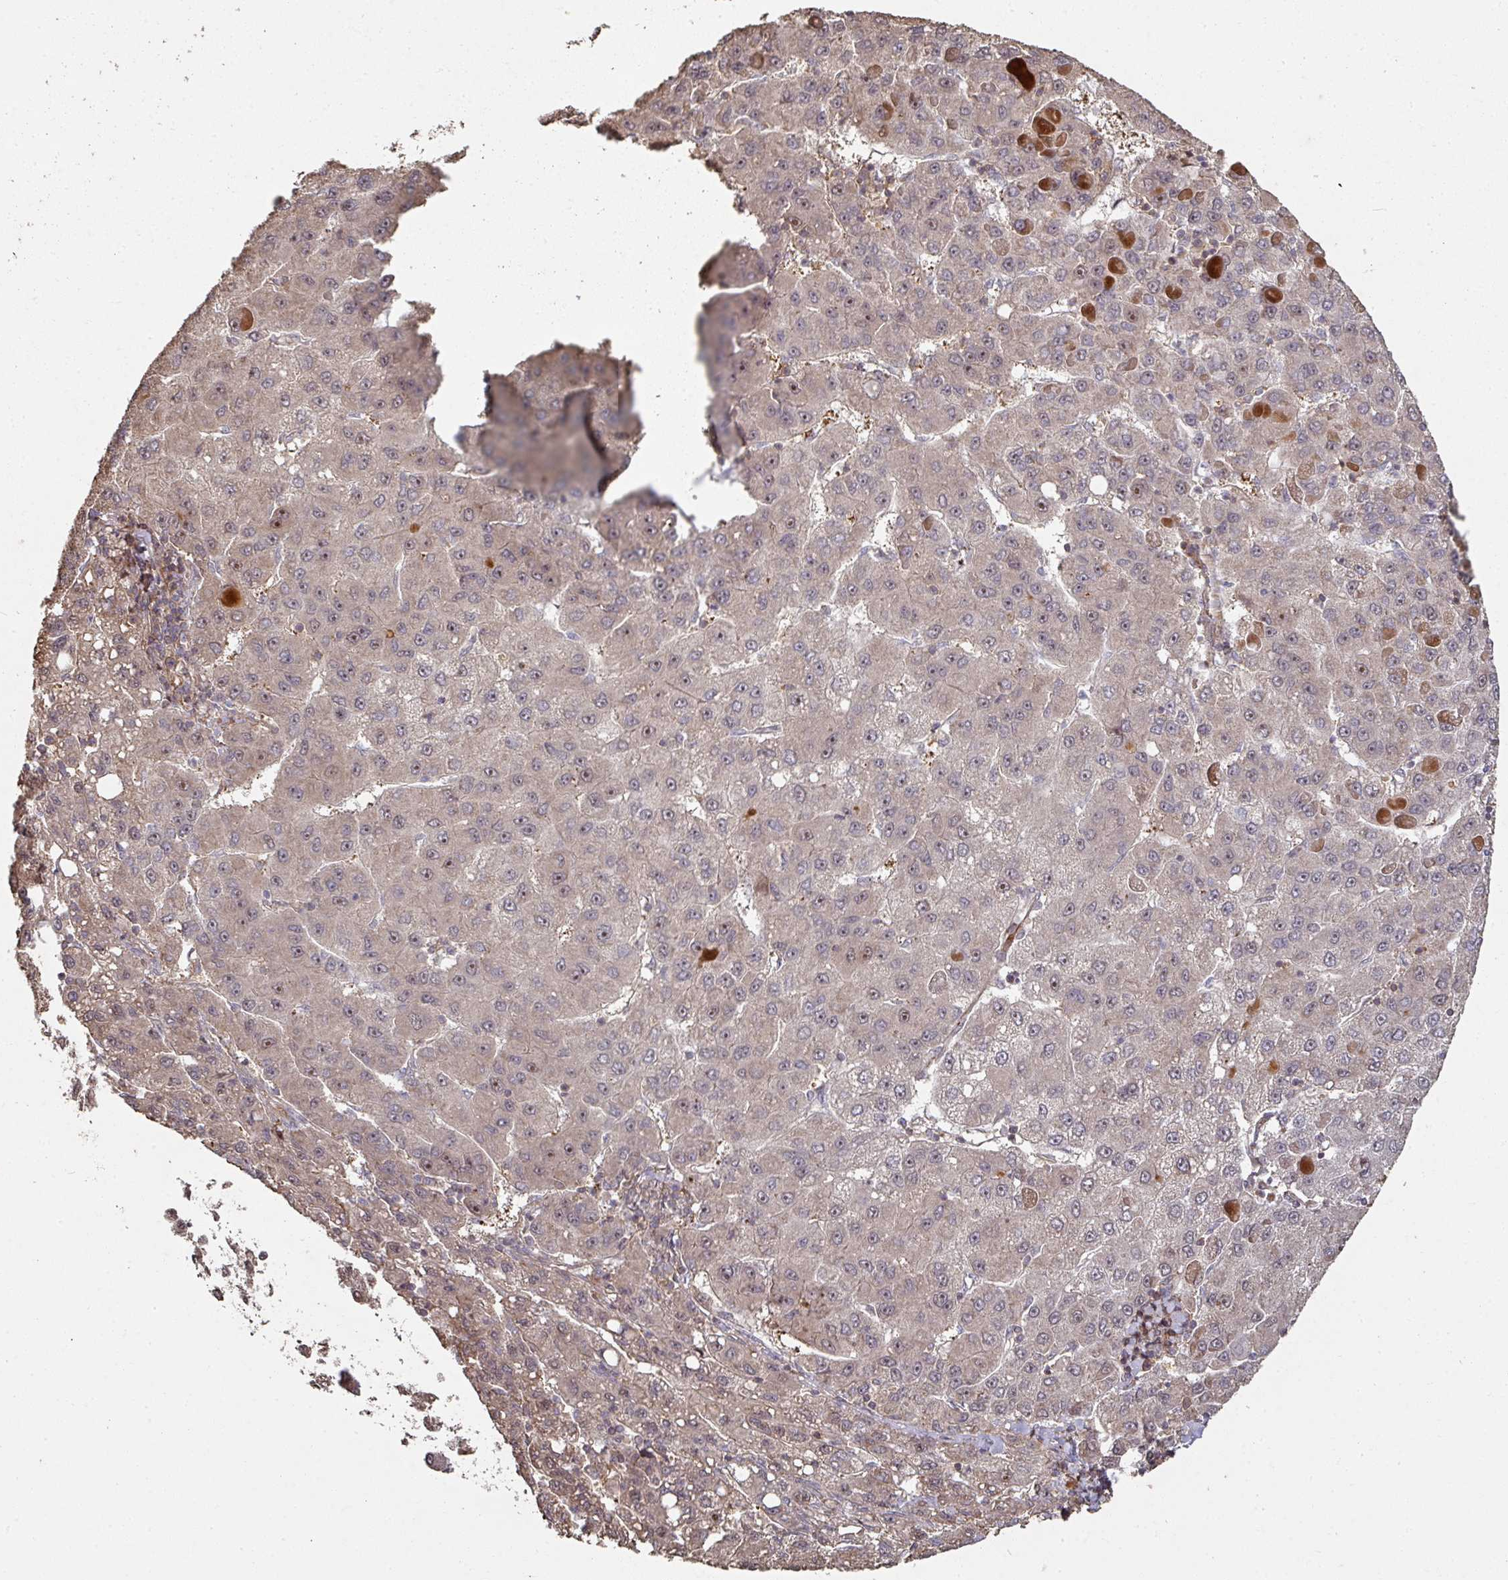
{"staining": {"intensity": "weak", "quantity": "25%-75%", "location": "cytoplasmic/membranous,nuclear"}, "tissue": "liver cancer", "cell_type": "Tumor cells", "image_type": "cancer", "snomed": [{"axis": "morphology", "description": "Carcinoma, Hepatocellular, NOS"}, {"axis": "topography", "description": "Liver"}], "caption": "Liver cancer was stained to show a protein in brown. There is low levels of weak cytoplasmic/membranous and nuclear expression in about 25%-75% of tumor cells.", "gene": "CA7", "patient": {"sex": "female", "age": 82}}